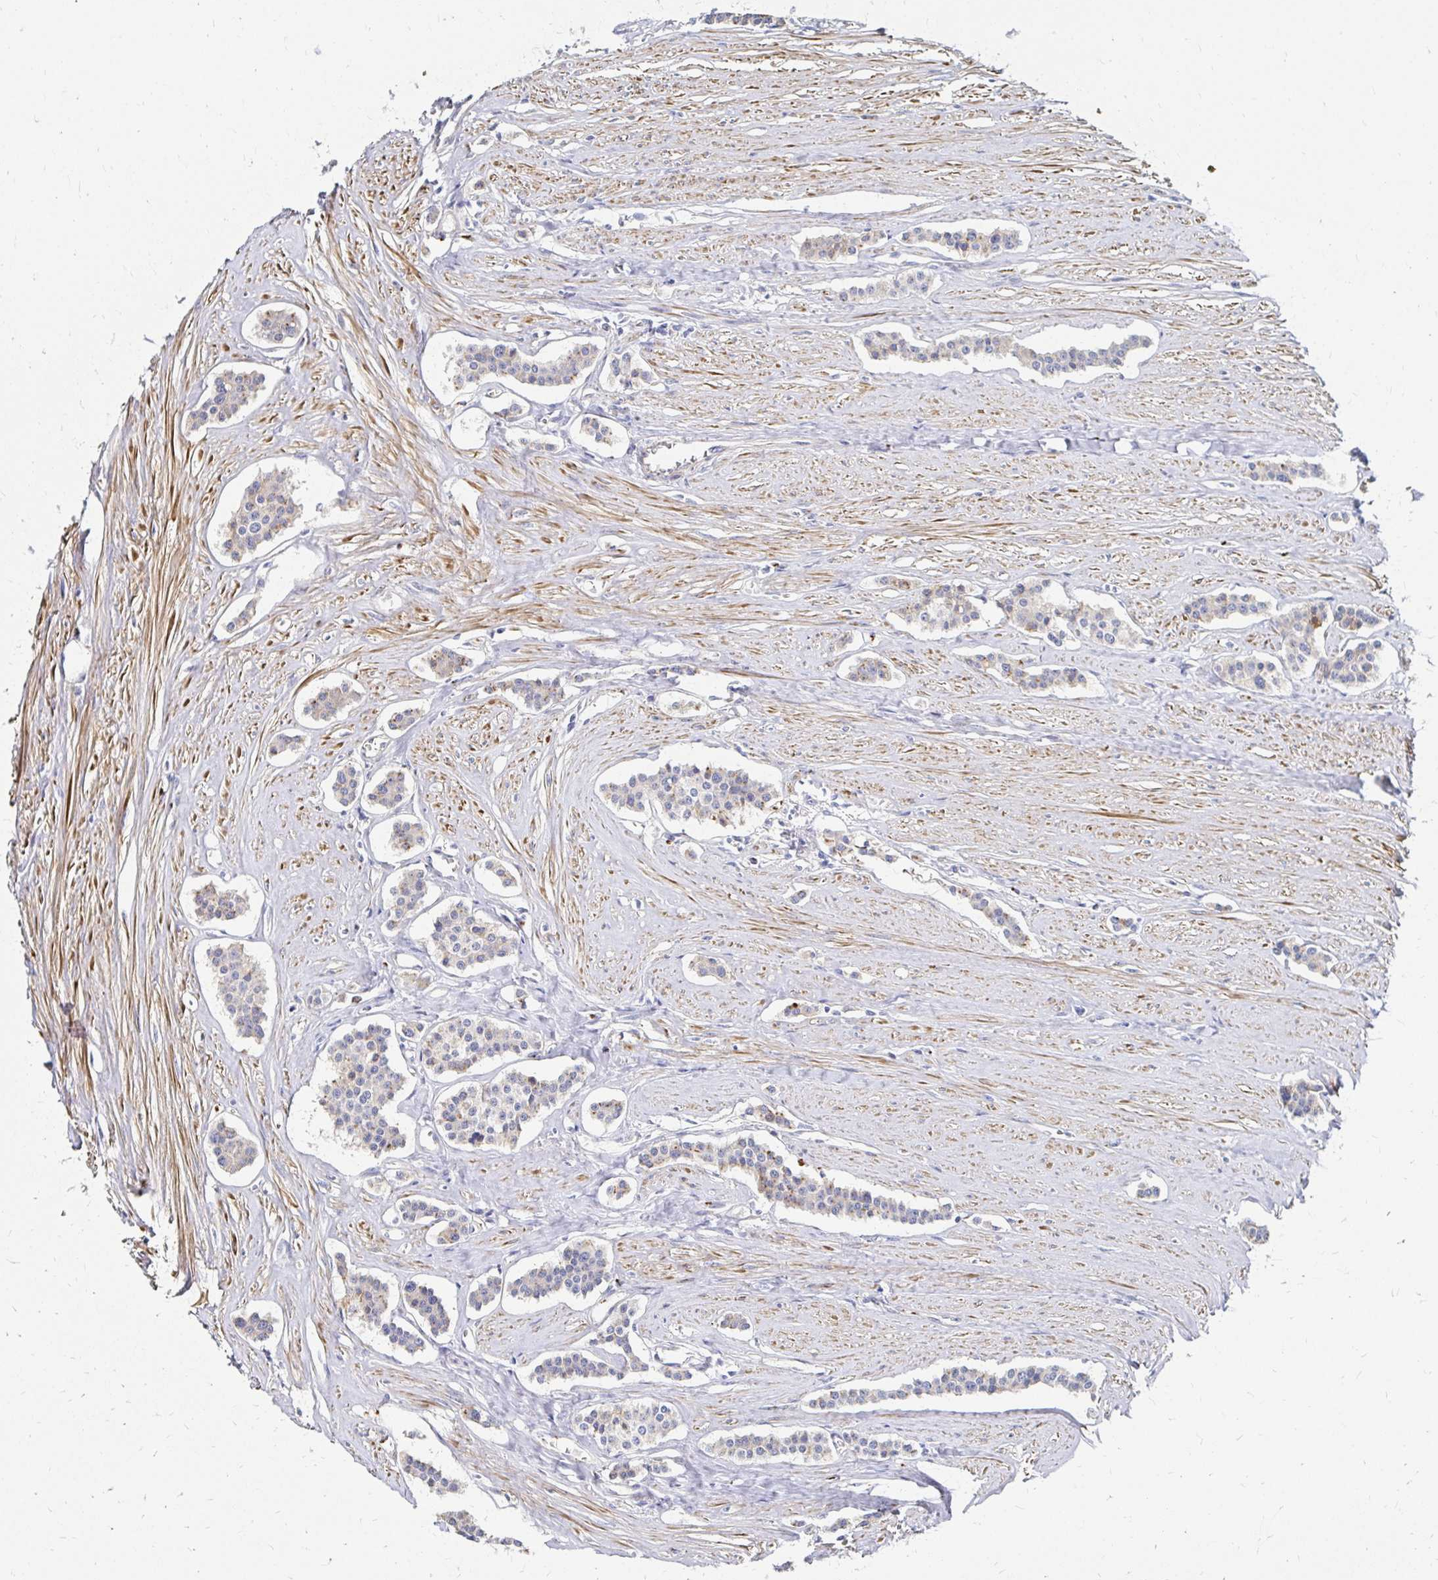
{"staining": {"intensity": "moderate", "quantity": "<25%", "location": "cytoplasmic/membranous"}, "tissue": "carcinoid", "cell_type": "Tumor cells", "image_type": "cancer", "snomed": [{"axis": "morphology", "description": "Carcinoid, malignant, NOS"}, {"axis": "topography", "description": "Small intestine"}], "caption": "Immunohistochemistry of carcinoid reveals low levels of moderate cytoplasmic/membranous staining in approximately <25% of tumor cells. The staining was performed using DAB (3,3'-diaminobenzidine) to visualize the protein expression in brown, while the nuclei were stained in blue with hematoxylin (Magnification: 20x).", "gene": "MAN1A1", "patient": {"sex": "male", "age": 60}}